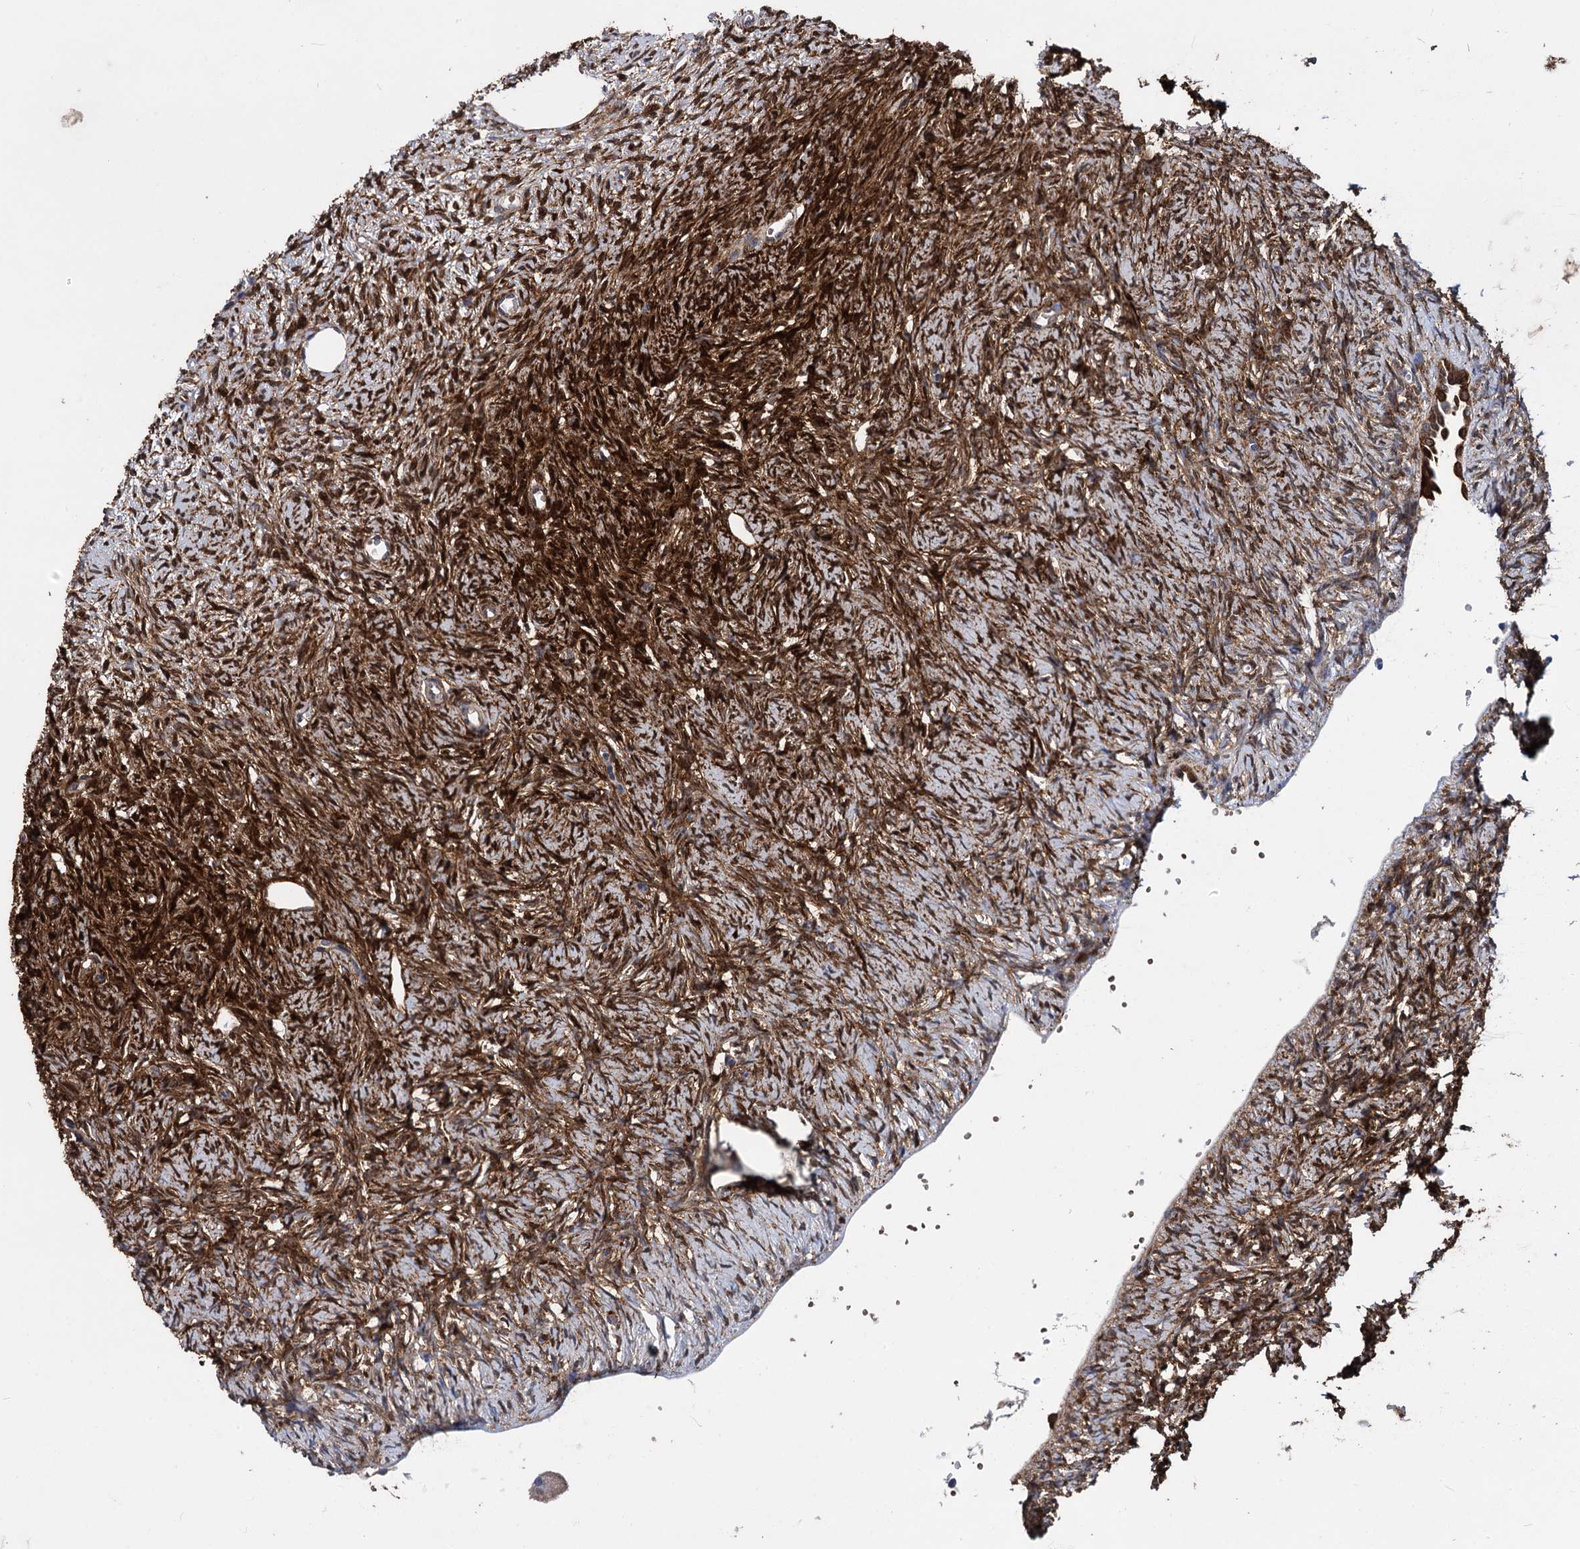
{"staining": {"intensity": "strong", "quantity": ">75%", "location": "cytoplasmic/membranous"}, "tissue": "ovary", "cell_type": "Ovarian stroma cells", "image_type": "normal", "snomed": [{"axis": "morphology", "description": "Normal tissue, NOS"}, {"axis": "topography", "description": "Ovary"}], "caption": "A brown stain shows strong cytoplasmic/membranous positivity of a protein in ovarian stroma cells of normal human ovary. The staining was performed using DAB (3,3'-diaminobenzidine) to visualize the protein expression in brown, while the nuclei were stained in blue with hematoxylin (Magnification: 20x).", "gene": "GSTM3", "patient": {"sex": "female", "age": 51}}